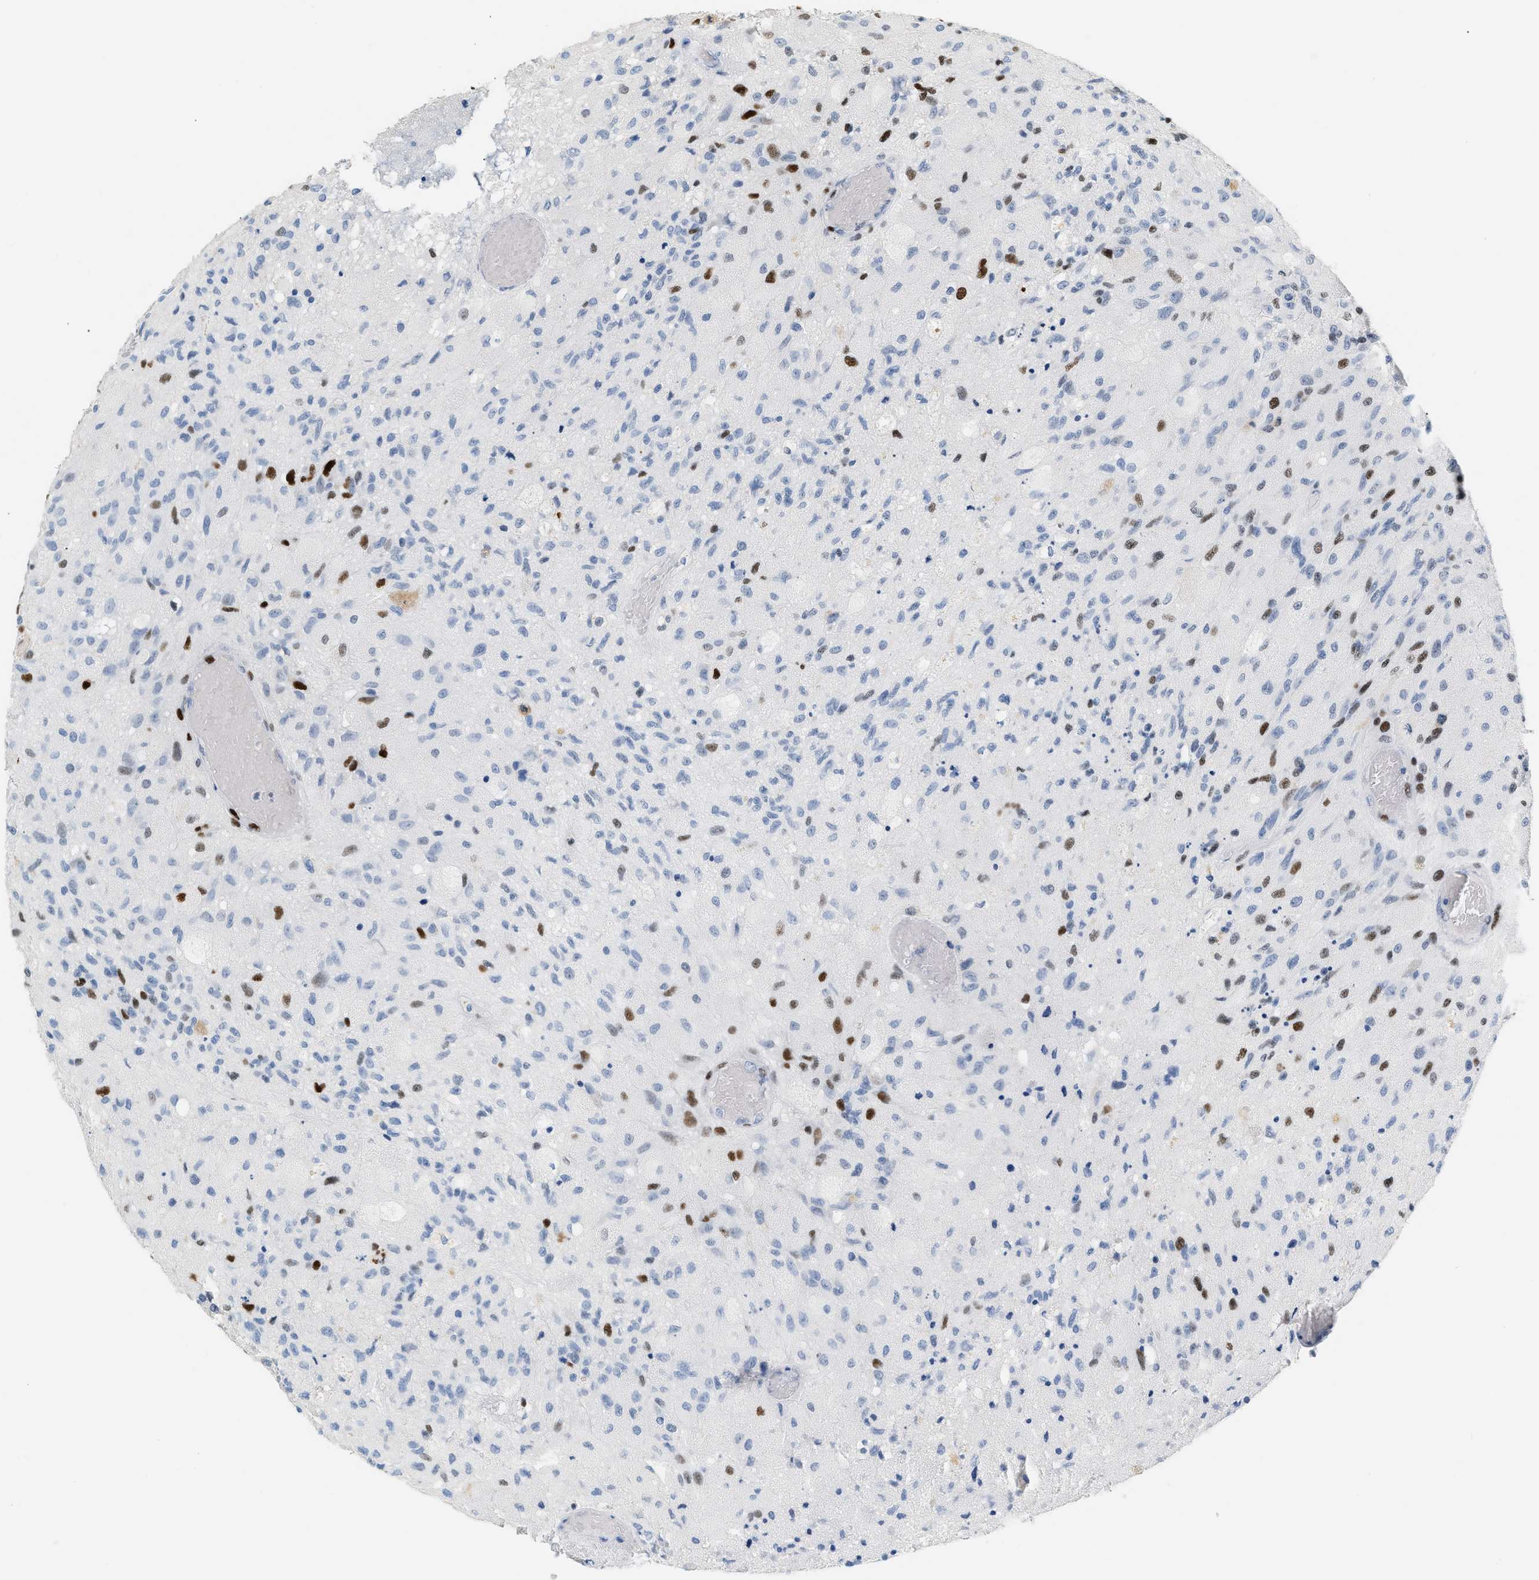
{"staining": {"intensity": "strong", "quantity": "<25%", "location": "nuclear"}, "tissue": "glioma", "cell_type": "Tumor cells", "image_type": "cancer", "snomed": [{"axis": "morphology", "description": "Normal tissue, NOS"}, {"axis": "morphology", "description": "Glioma, malignant, High grade"}, {"axis": "topography", "description": "Cerebral cortex"}], "caption": "Protein staining exhibits strong nuclear expression in approximately <25% of tumor cells in glioma.", "gene": "MCM7", "patient": {"sex": "male", "age": 77}}